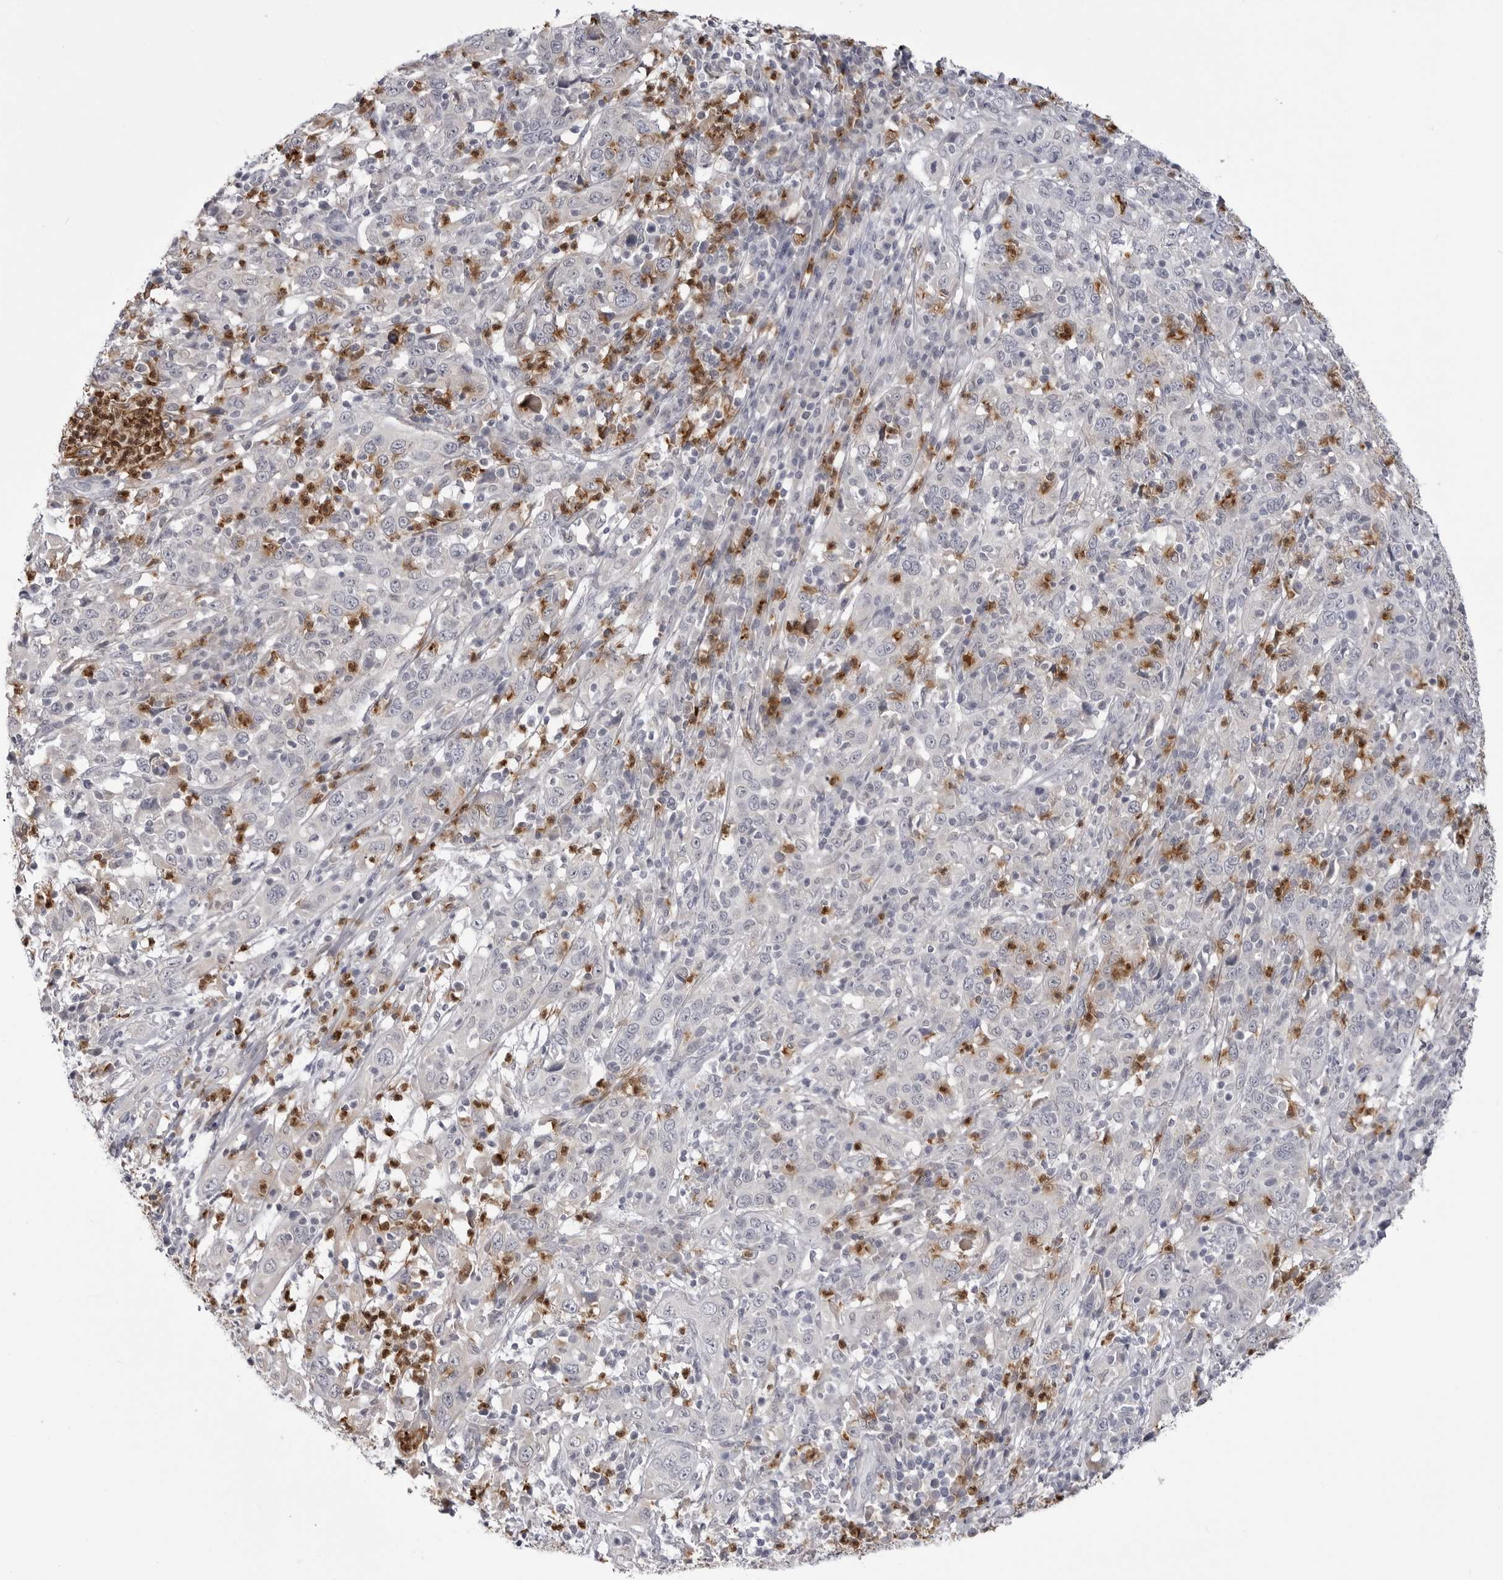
{"staining": {"intensity": "negative", "quantity": "none", "location": "none"}, "tissue": "cervical cancer", "cell_type": "Tumor cells", "image_type": "cancer", "snomed": [{"axis": "morphology", "description": "Squamous cell carcinoma, NOS"}, {"axis": "topography", "description": "Cervix"}], "caption": "A histopathology image of cervical squamous cell carcinoma stained for a protein exhibits no brown staining in tumor cells. (Immunohistochemistry, brightfield microscopy, high magnification).", "gene": "STAP2", "patient": {"sex": "female", "age": 46}}